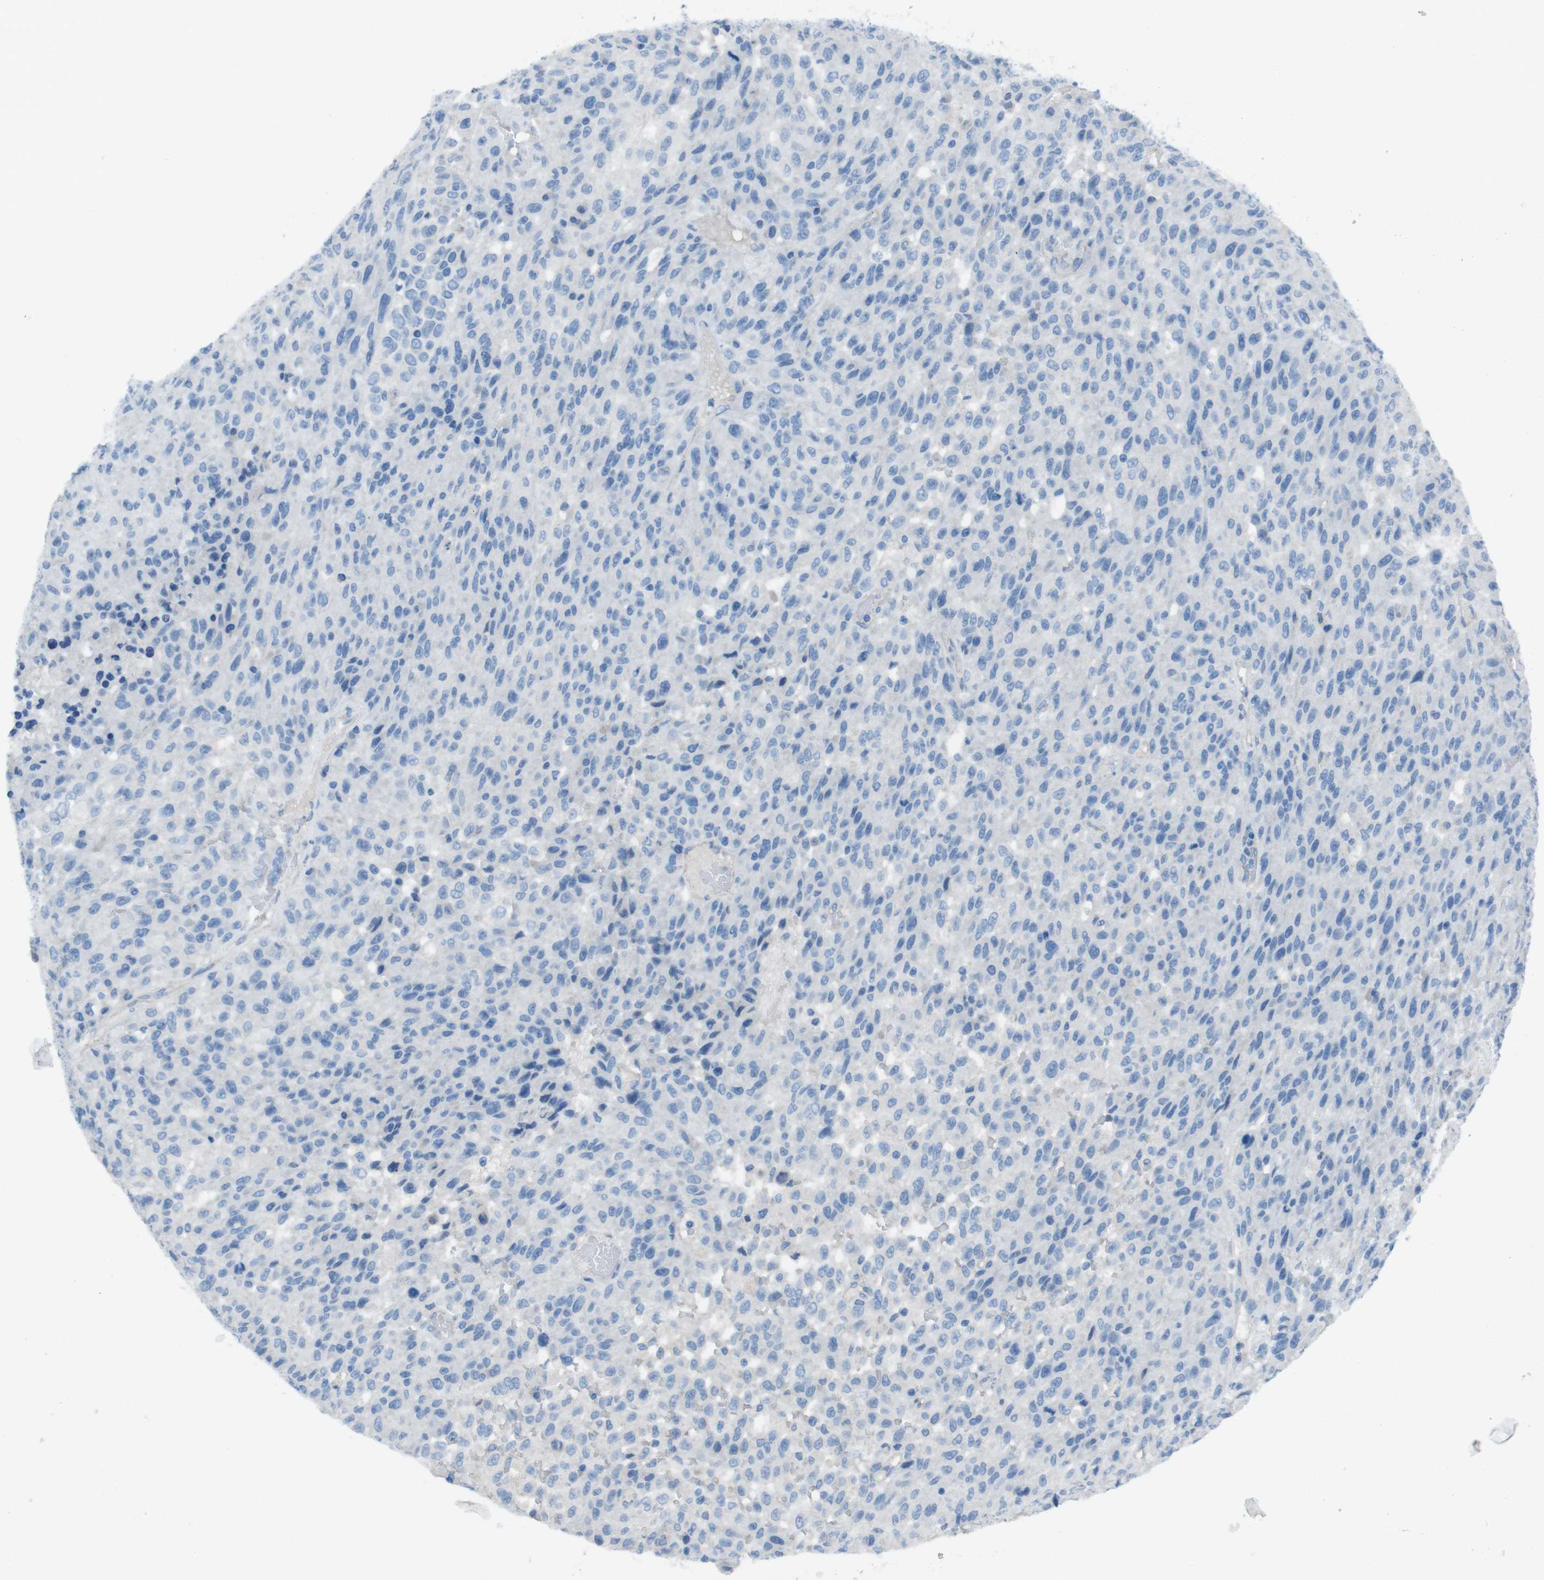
{"staining": {"intensity": "negative", "quantity": "none", "location": "none"}, "tissue": "urothelial cancer", "cell_type": "Tumor cells", "image_type": "cancer", "snomed": [{"axis": "morphology", "description": "Urothelial carcinoma, High grade"}, {"axis": "topography", "description": "Urinary bladder"}], "caption": "Photomicrograph shows no significant protein positivity in tumor cells of urothelial carcinoma (high-grade).", "gene": "CYP2C8", "patient": {"sex": "male", "age": 66}}